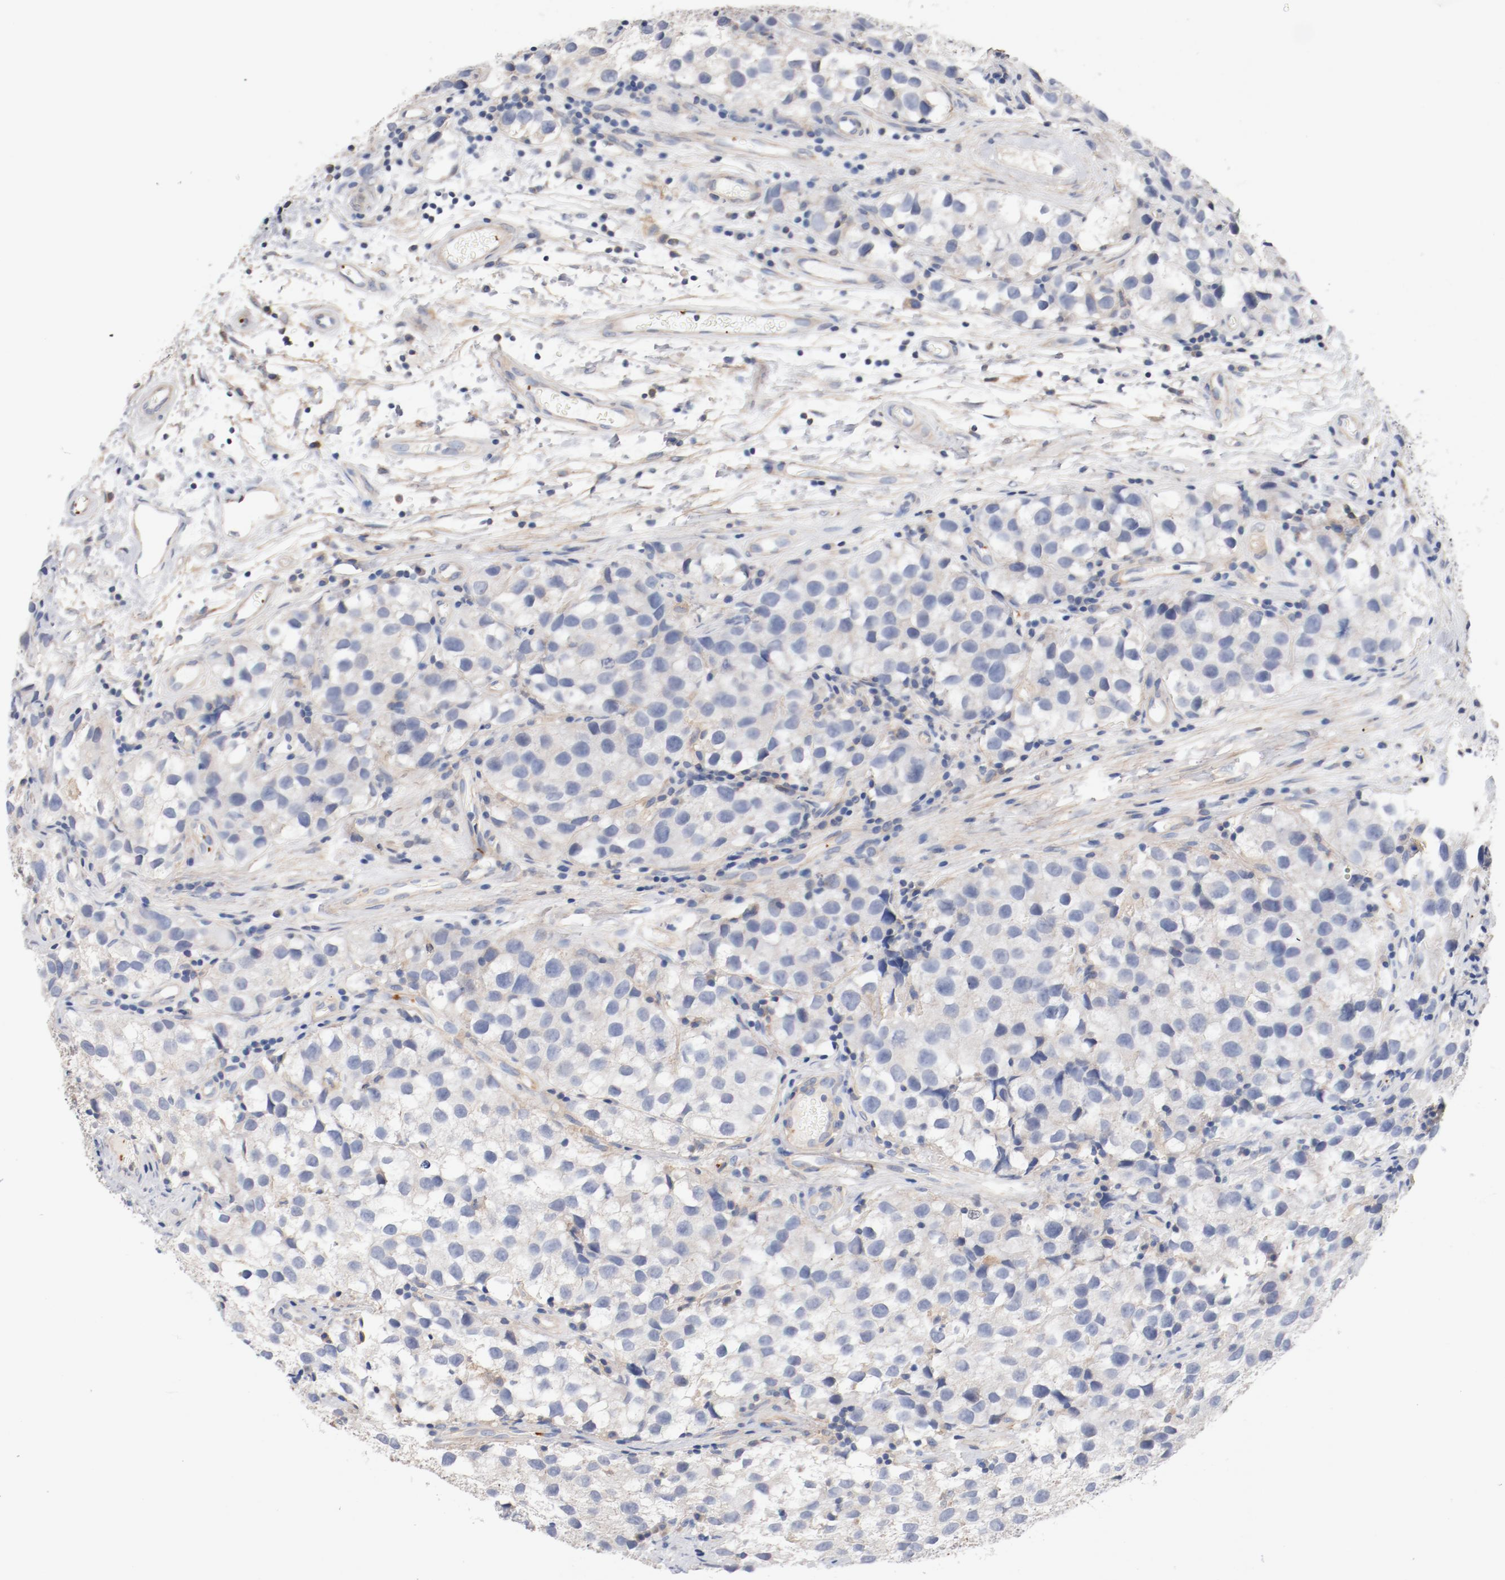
{"staining": {"intensity": "negative", "quantity": "none", "location": "none"}, "tissue": "testis cancer", "cell_type": "Tumor cells", "image_type": "cancer", "snomed": [{"axis": "morphology", "description": "Seminoma, NOS"}, {"axis": "topography", "description": "Testis"}], "caption": "Immunohistochemical staining of testis seminoma demonstrates no significant expression in tumor cells.", "gene": "ILK", "patient": {"sex": "male", "age": 39}}